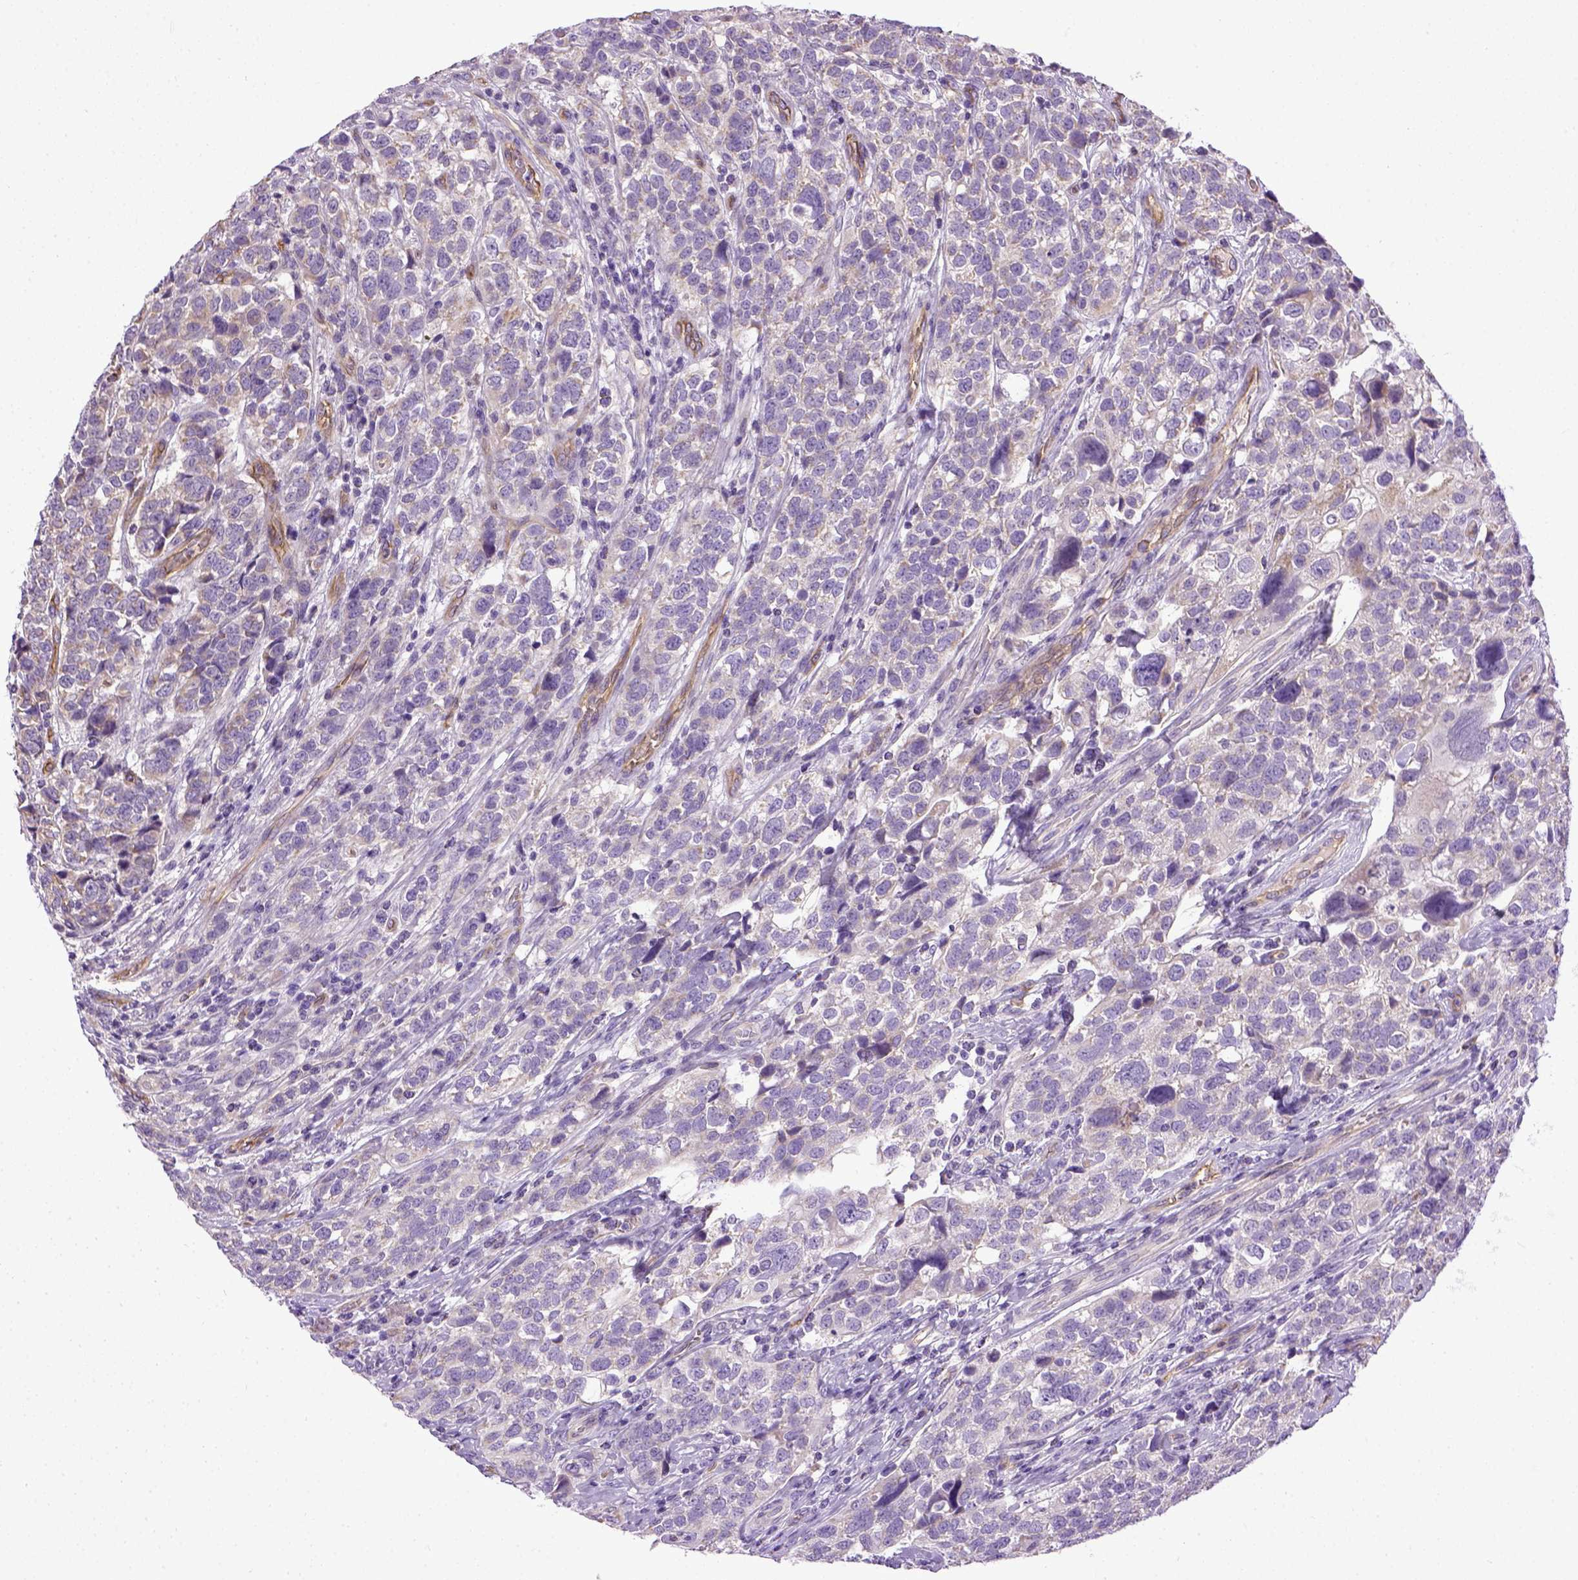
{"staining": {"intensity": "weak", "quantity": "<25%", "location": "cytoplasmic/membranous"}, "tissue": "urothelial cancer", "cell_type": "Tumor cells", "image_type": "cancer", "snomed": [{"axis": "morphology", "description": "Urothelial carcinoma, High grade"}, {"axis": "topography", "description": "Urinary bladder"}], "caption": "This is a micrograph of immunohistochemistry (IHC) staining of urothelial cancer, which shows no staining in tumor cells. (Stains: DAB immunohistochemistry (IHC) with hematoxylin counter stain, Microscopy: brightfield microscopy at high magnification).", "gene": "ENG", "patient": {"sex": "female", "age": 58}}